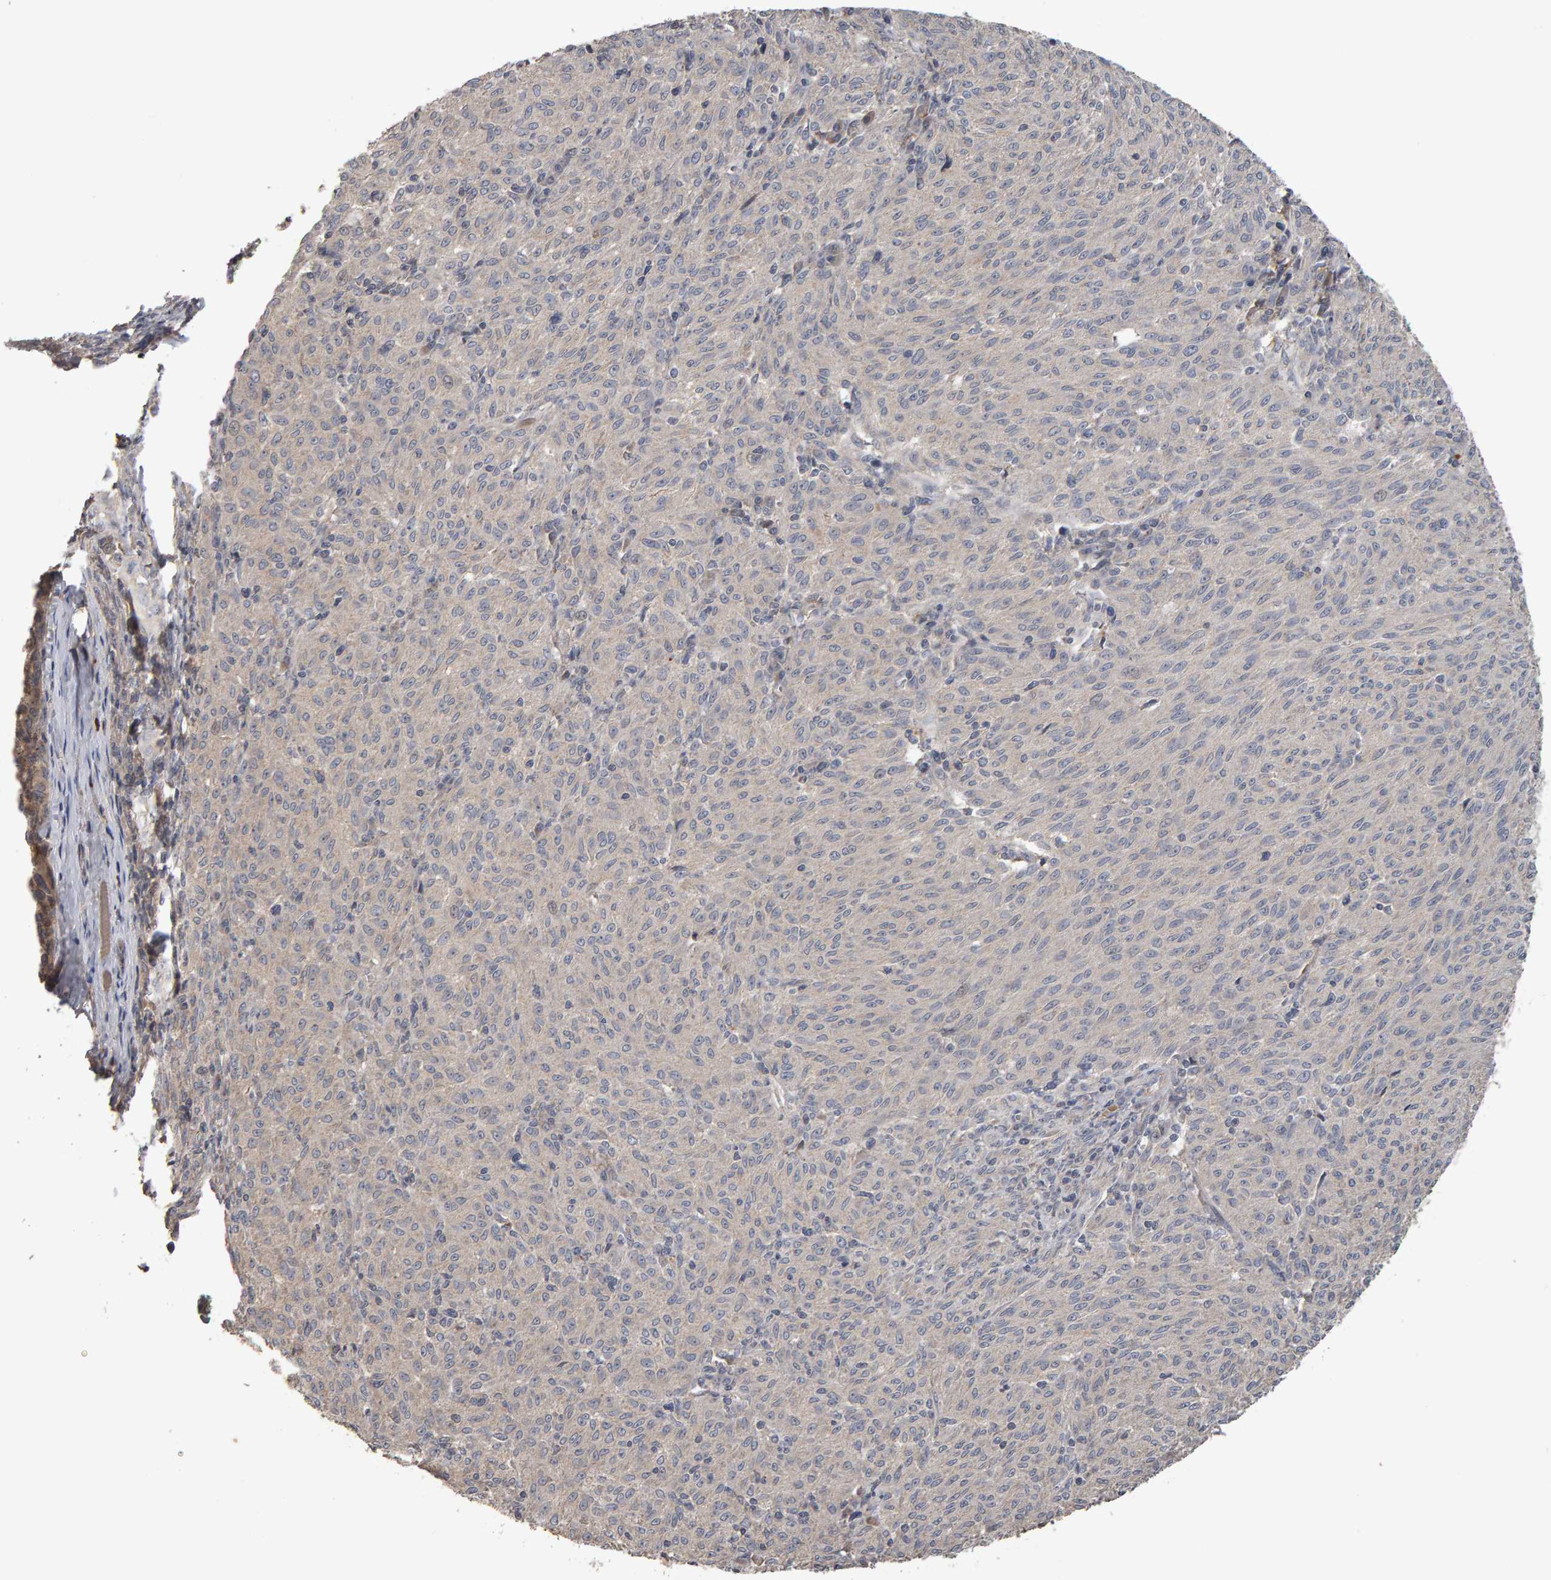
{"staining": {"intensity": "negative", "quantity": "none", "location": "none"}, "tissue": "melanoma", "cell_type": "Tumor cells", "image_type": "cancer", "snomed": [{"axis": "morphology", "description": "Malignant melanoma, NOS"}, {"axis": "topography", "description": "Skin"}], "caption": "Protein analysis of melanoma demonstrates no significant positivity in tumor cells.", "gene": "COASY", "patient": {"sex": "female", "age": 72}}